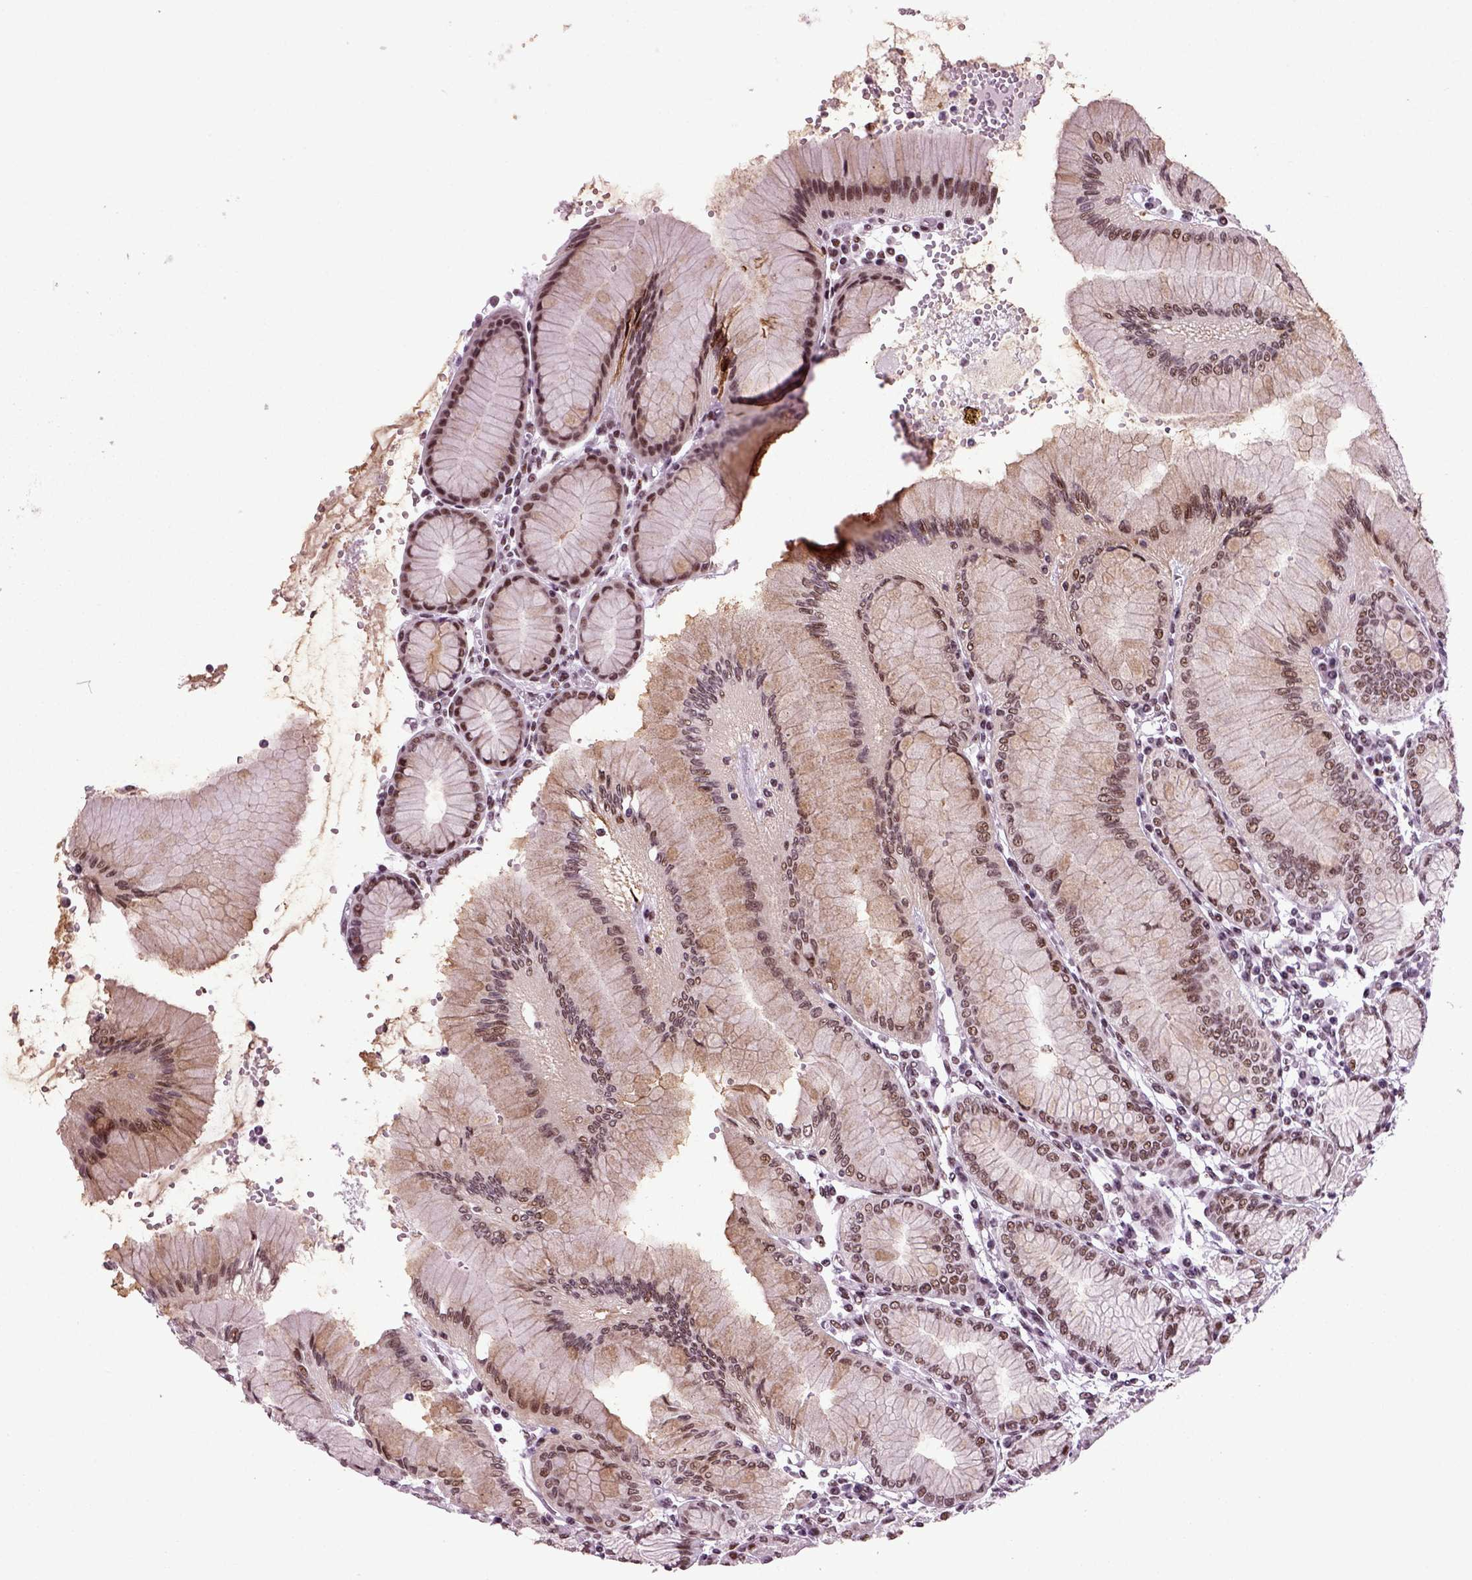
{"staining": {"intensity": "moderate", "quantity": "25%-75%", "location": "nuclear"}, "tissue": "stomach", "cell_type": "Glandular cells", "image_type": "normal", "snomed": [{"axis": "morphology", "description": "Normal tissue, NOS"}, {"axis": "topography", "description": "Skeletal muscle"}, {"axis": "topography", "description": "Stomach"}], "caption": "Protein expression analysis of unremarkable human stomach reveals moderate nuclear expression in about 25%-75% of glandular cells. (DAB = brown stain, brightfield microscopy at high magnification).", "gene": "RCOR3", "patient": {"sex": "female", "age": 57}}